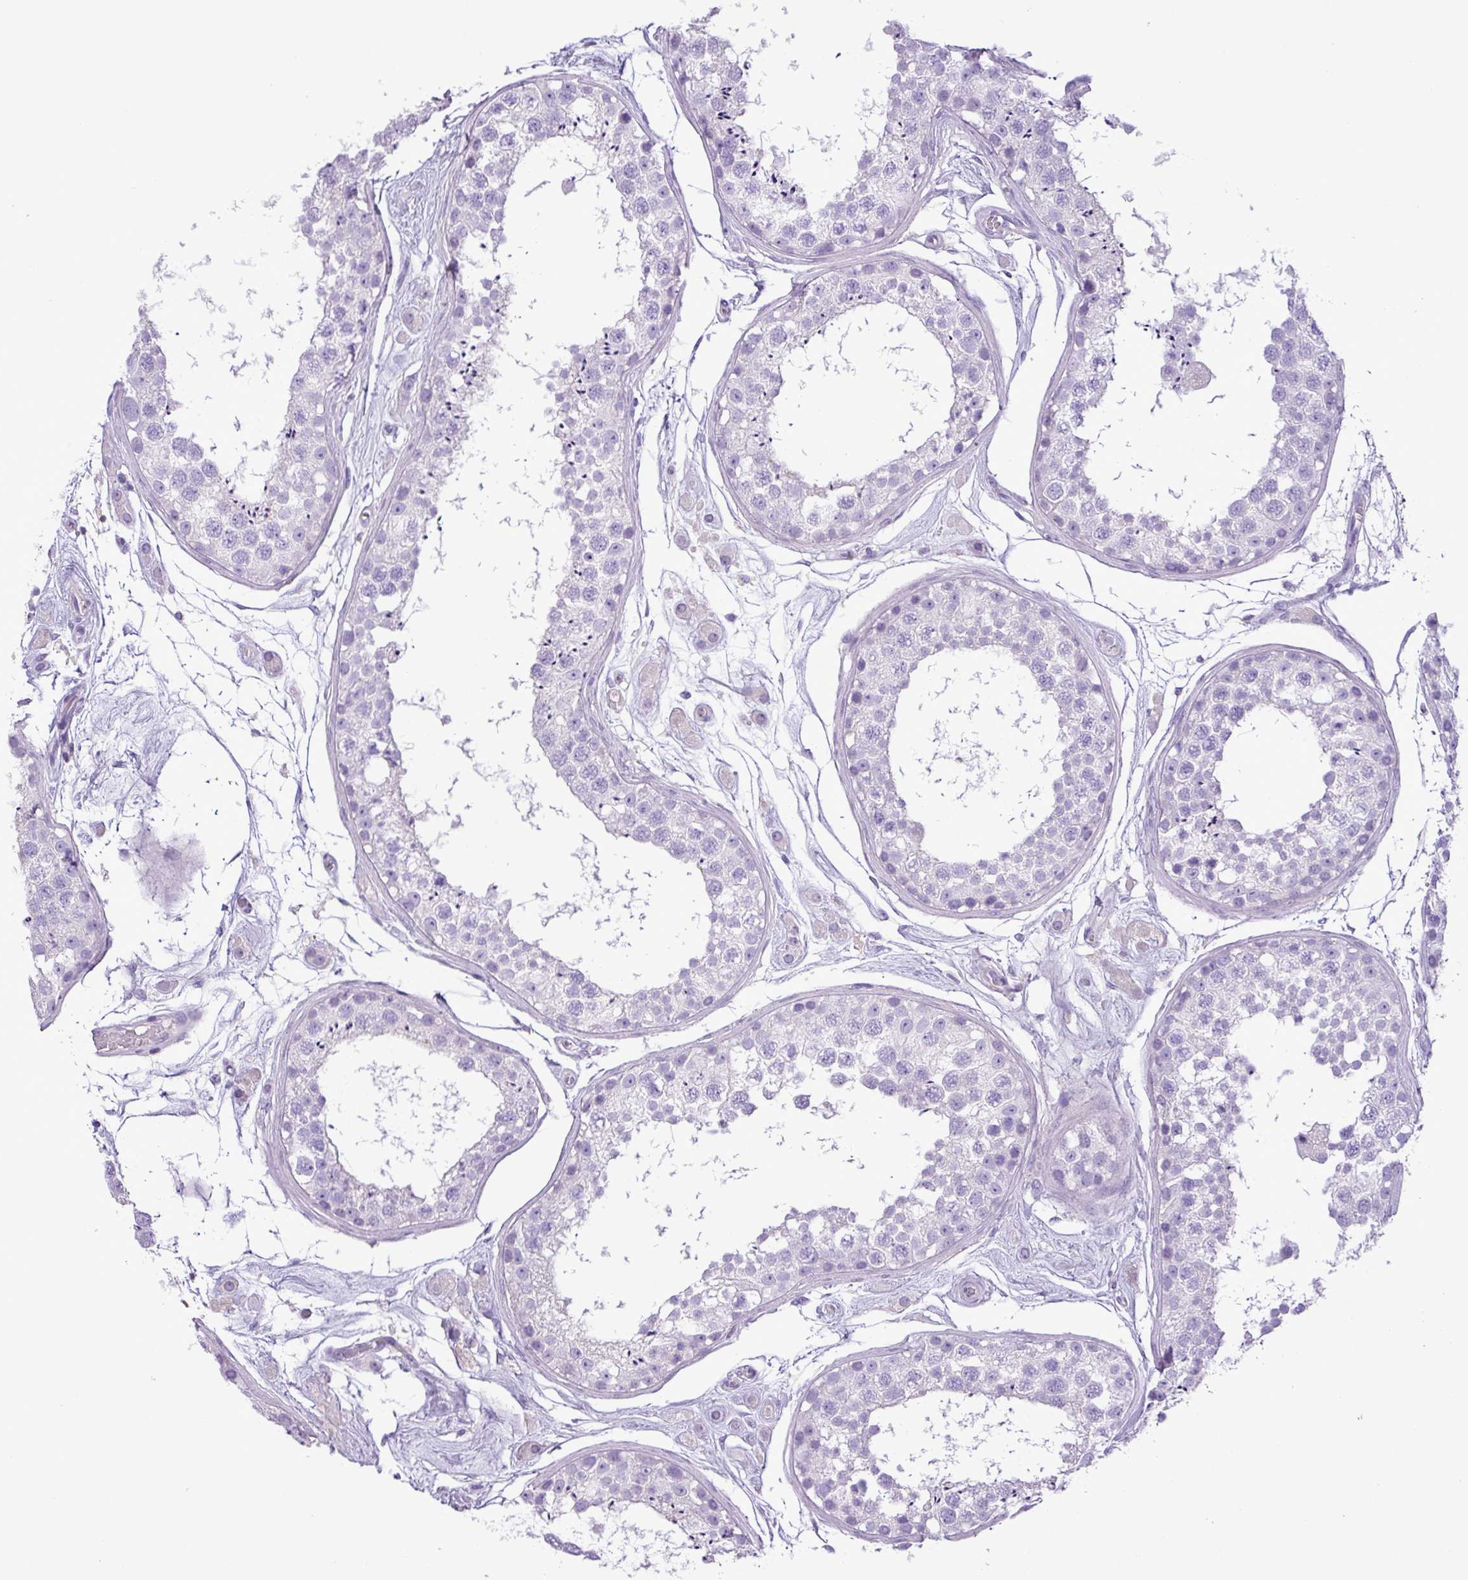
{"staining": {"intensity": "negative", "quantity": "none", "location": "none"}, "tissue": "testis", "cell_type": "Cells in seminiferous ducts", "image_type": "normal", "snomed": [{"axis": "morphology", "description": "Normal tissue, NOS"}, {"axis": "topography", "description": "Testis"}], "caption": "A micrograph of testis stained for a protein shows no brown staining in cells in seminiferous ducts. The staining was performed using DAB to visualize the protein expression in brown, while the nuclei were stained in blue with hematoxylin (Magnification: 20x).", "gene": "ZNF334", "patient": {"sex": "male", "age": 25}}